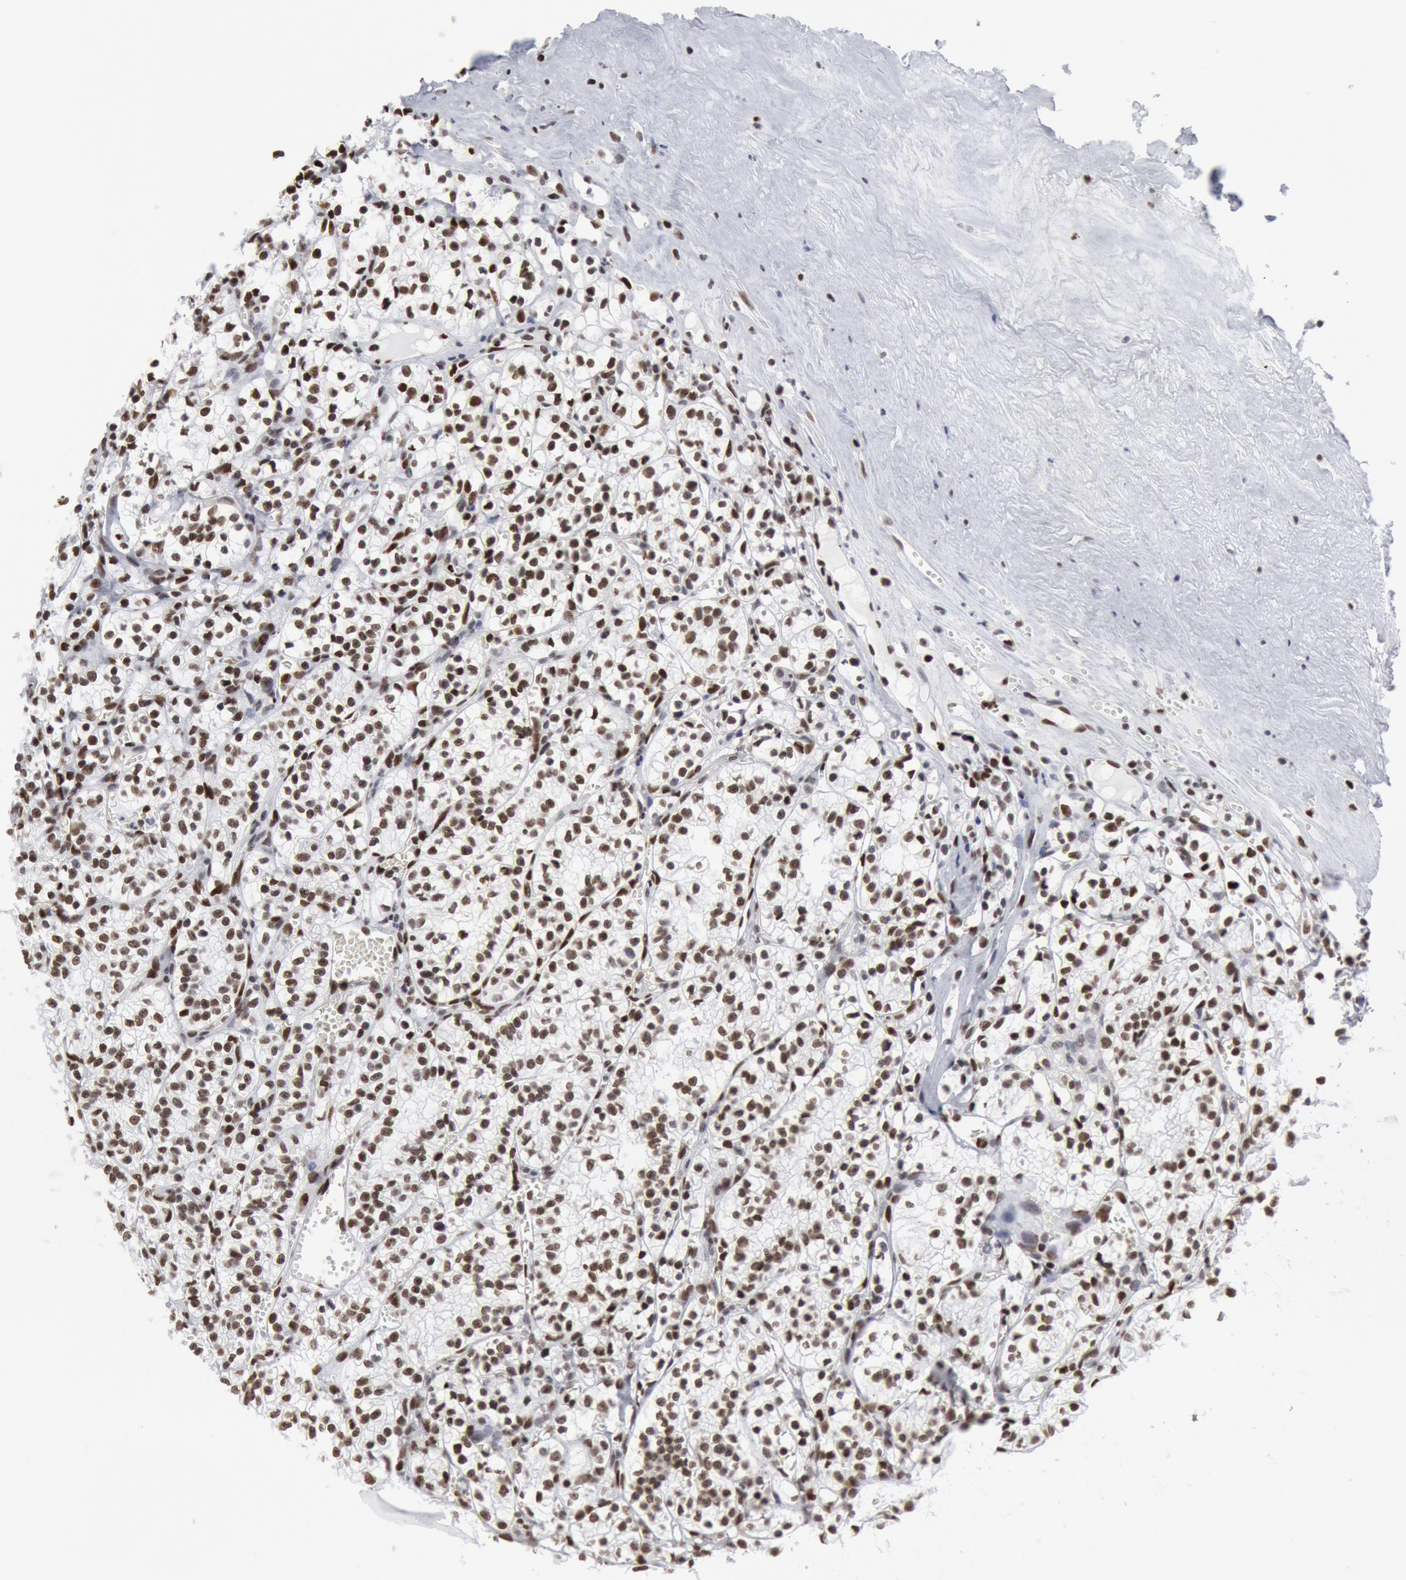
{"staining": {"intensity": "moderate", "quantity": ">75%", "location": "nuclear"}, "tissue": "renal cancer", "cell_type": "Tumor cells", "image_type": "cancer", "snomed": [{"axis": "morphology", "description": "Adenocarcinoma, NOS"}, {"axis": "topography", "description": "Kidney"}], "caption": "Protein staining demonstrates moderate nuclear expression in about >75% of tumor cells in adenocarcinoma (renal).", "gene": "SUB1", "patient": {"sex": "male", "age": 61}}